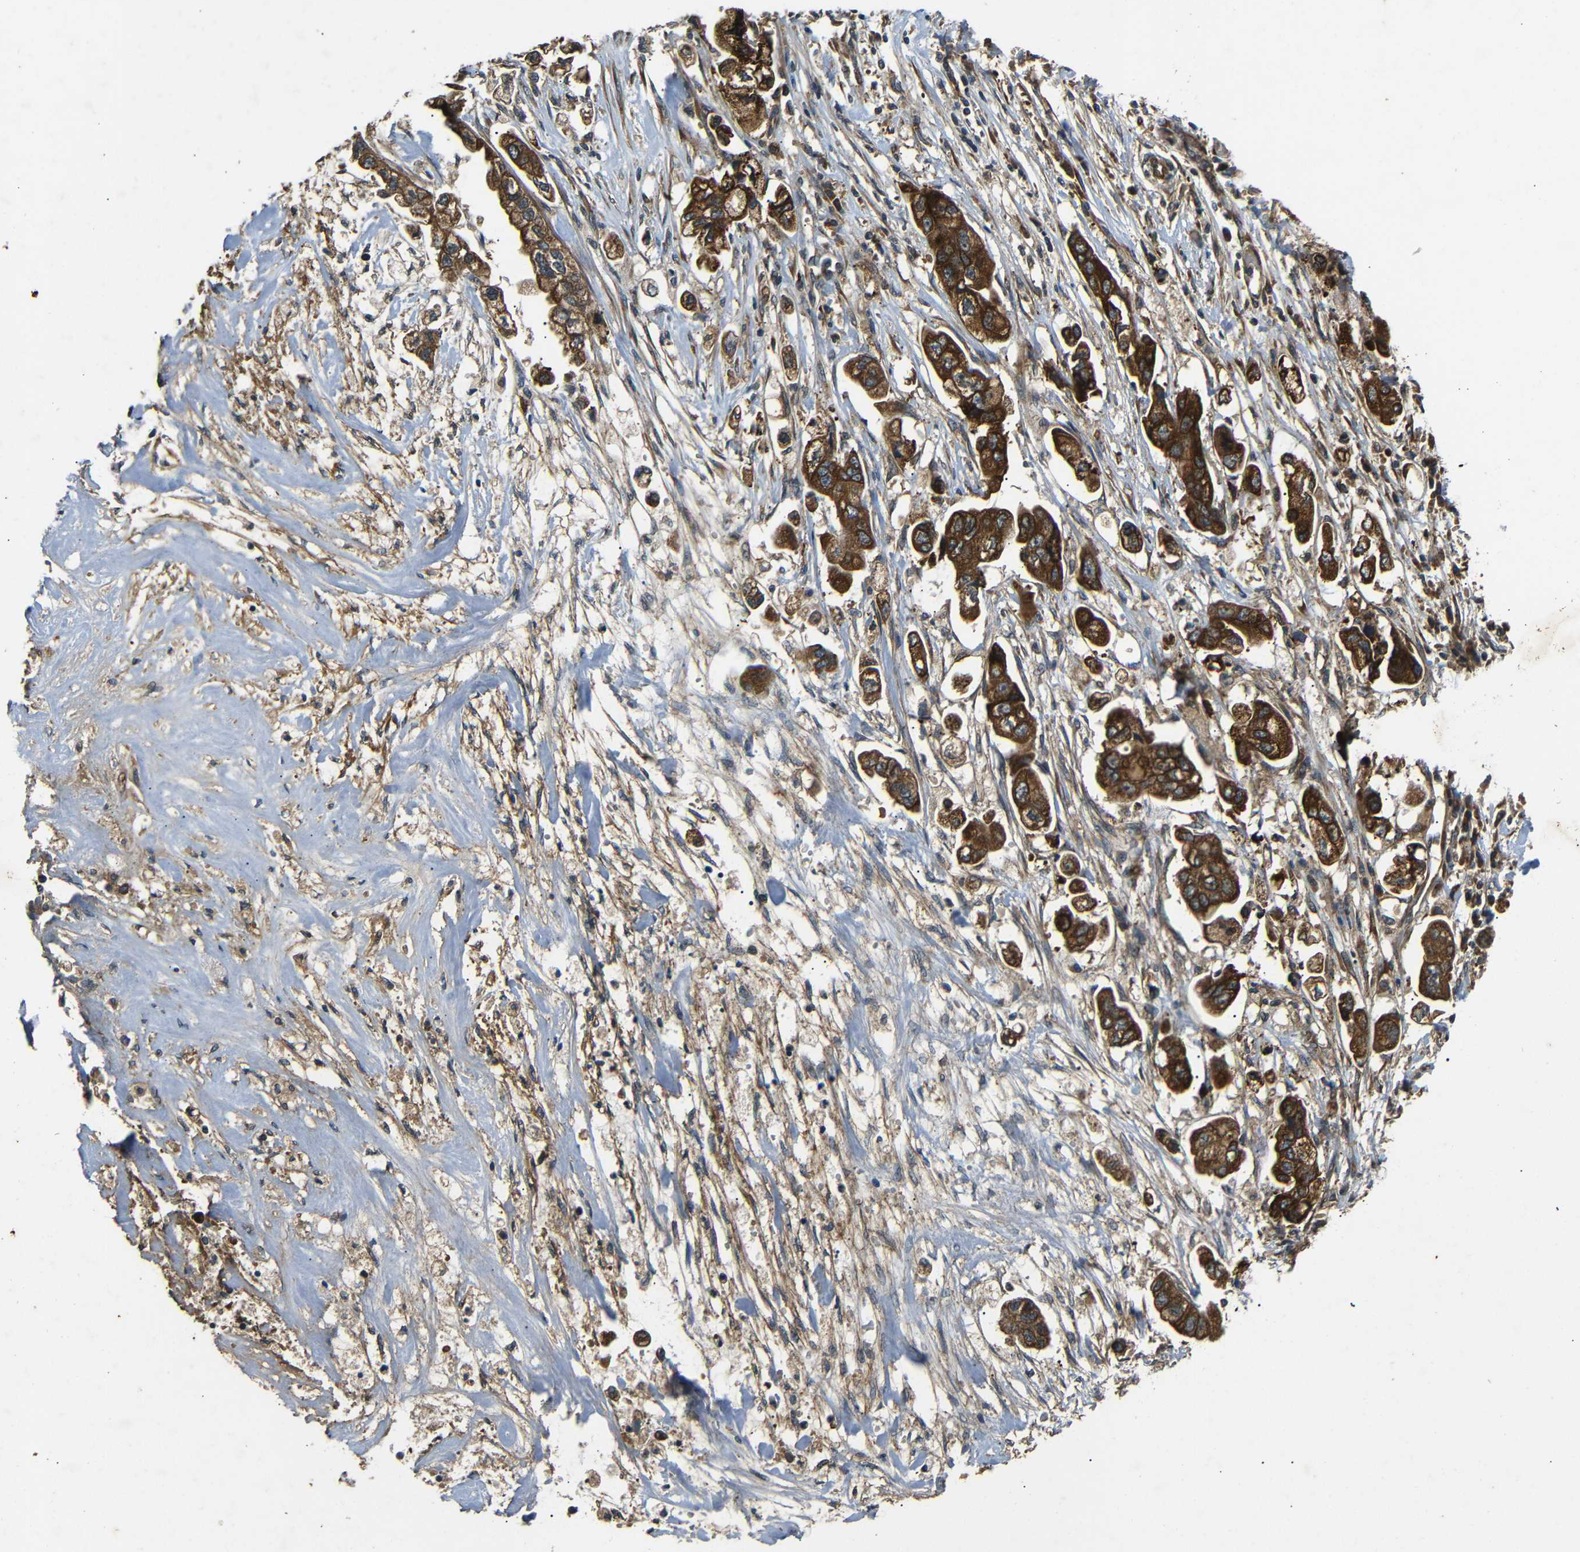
{"staining": {"intensity": "strong", "quantity": ">75%", "location": "cytoplasmic/membranous"}, "tissue": "stomach cancer", "cell_type": "Tumor cells", "image_type": "cancer", "snomed": [{"axis": "morphology", "description": "Adenocarcinoma, NOS"}, {"axis": "topography", "description": "Stomach"}], "caption": "Immunohistochemical staining of stomach adenocarcinoma reveals high levels of strong cytoplasmic/membranous protein expression in about >75% of tumor cells. (Brightfield microscopy of DAB IHC at high magnification).", "gene": "TRPC1", "patient": {"sex": "male", "age": 62}}